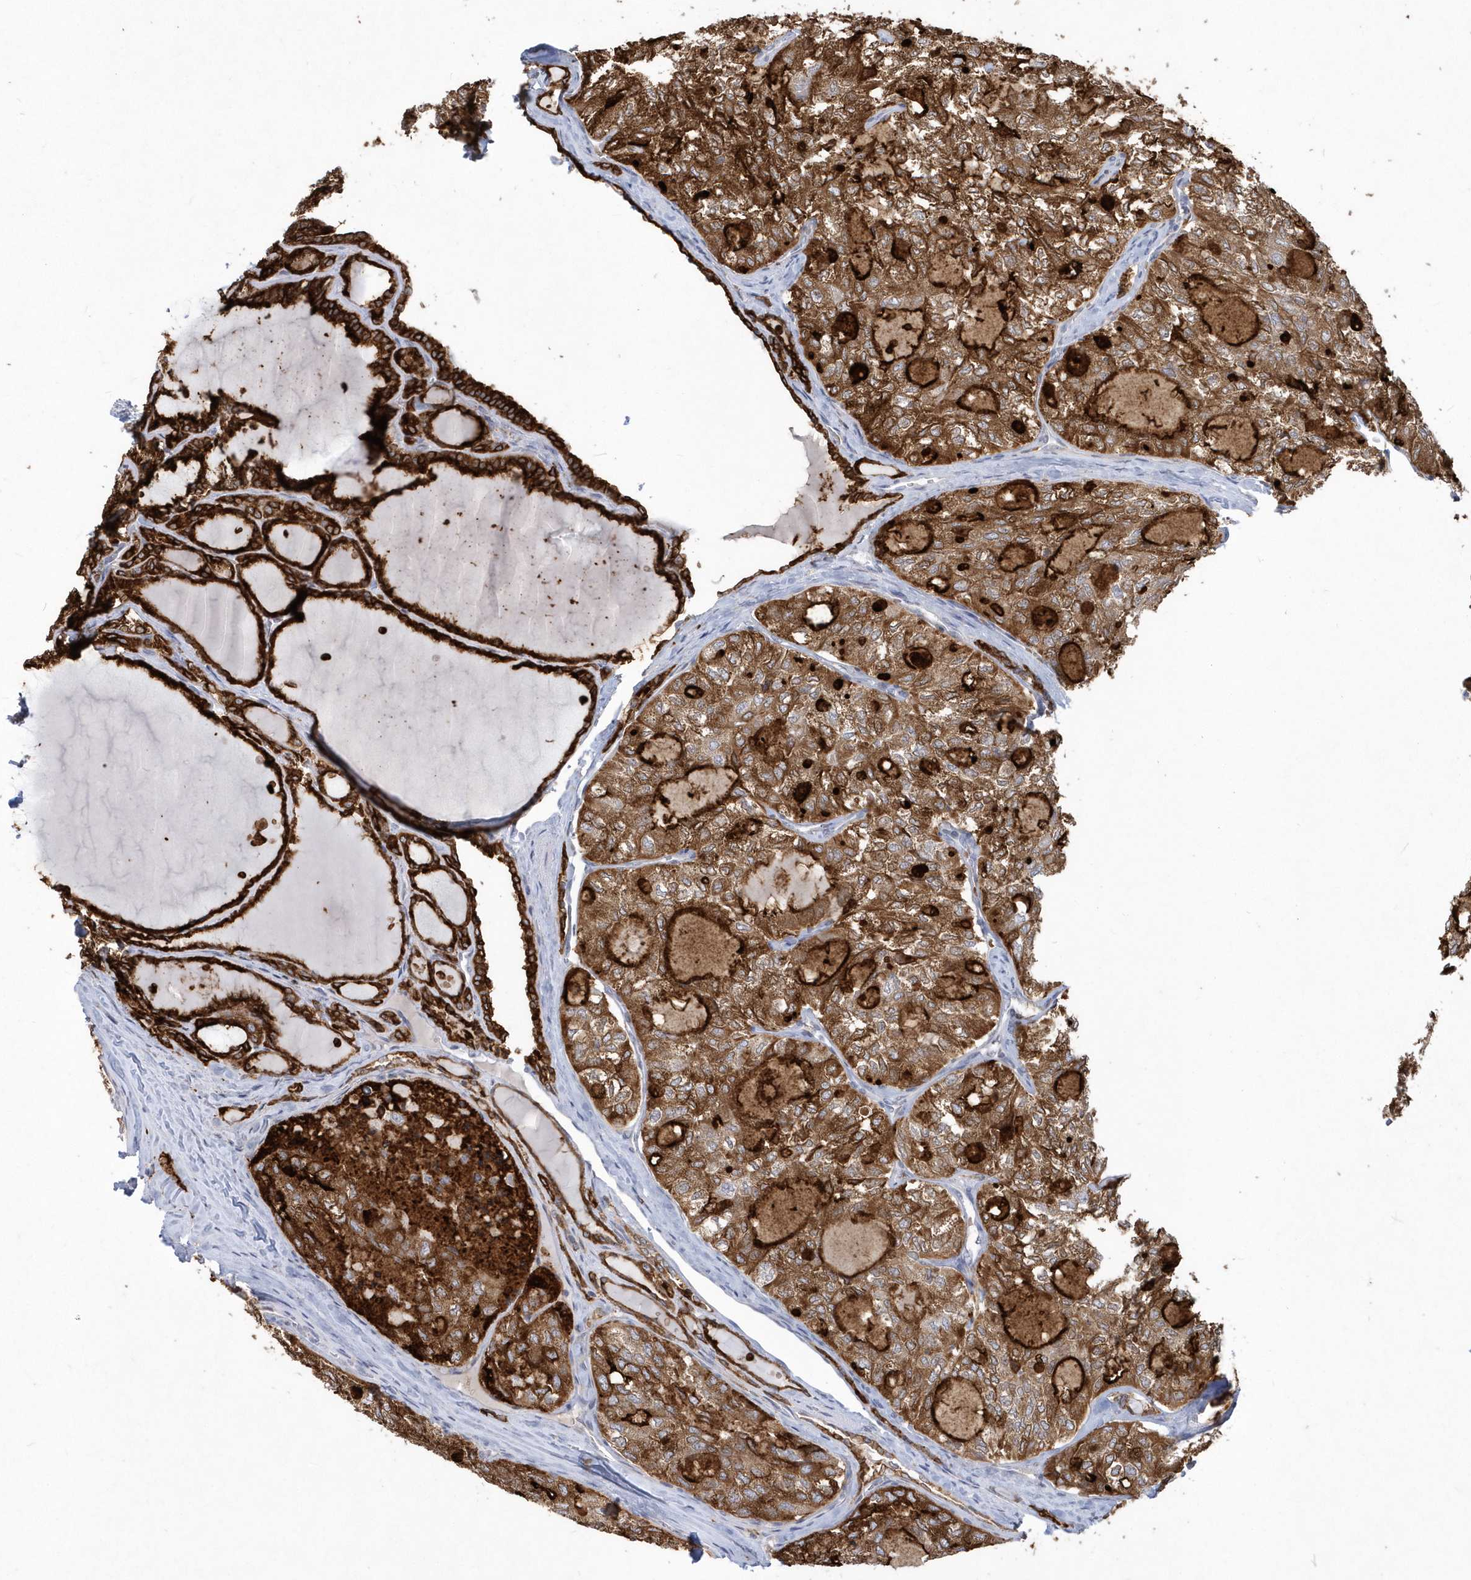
{"staining": {"intensity": "strong", "quantity": ">75%", "location": "cytoplasmic/membranous"}, "tissue": "thyroid cancer", "cell_type": "Tumor cells", "image_type": "cancer", "snomed": [{"axis": "morphology", "description": "Follicular adenoma carcinoma, NOS"}, {"axis": "topography", "description": "Thyroid gland"}], "caption": "Strong cytoplasmic/membranous protein positivity is present in approximately >75% of tumor cells in thyroid cancer (follicular adenoma carcinoma).", "gene": "TSPEAR", "patient": {"sex": "male", "age": 75}}